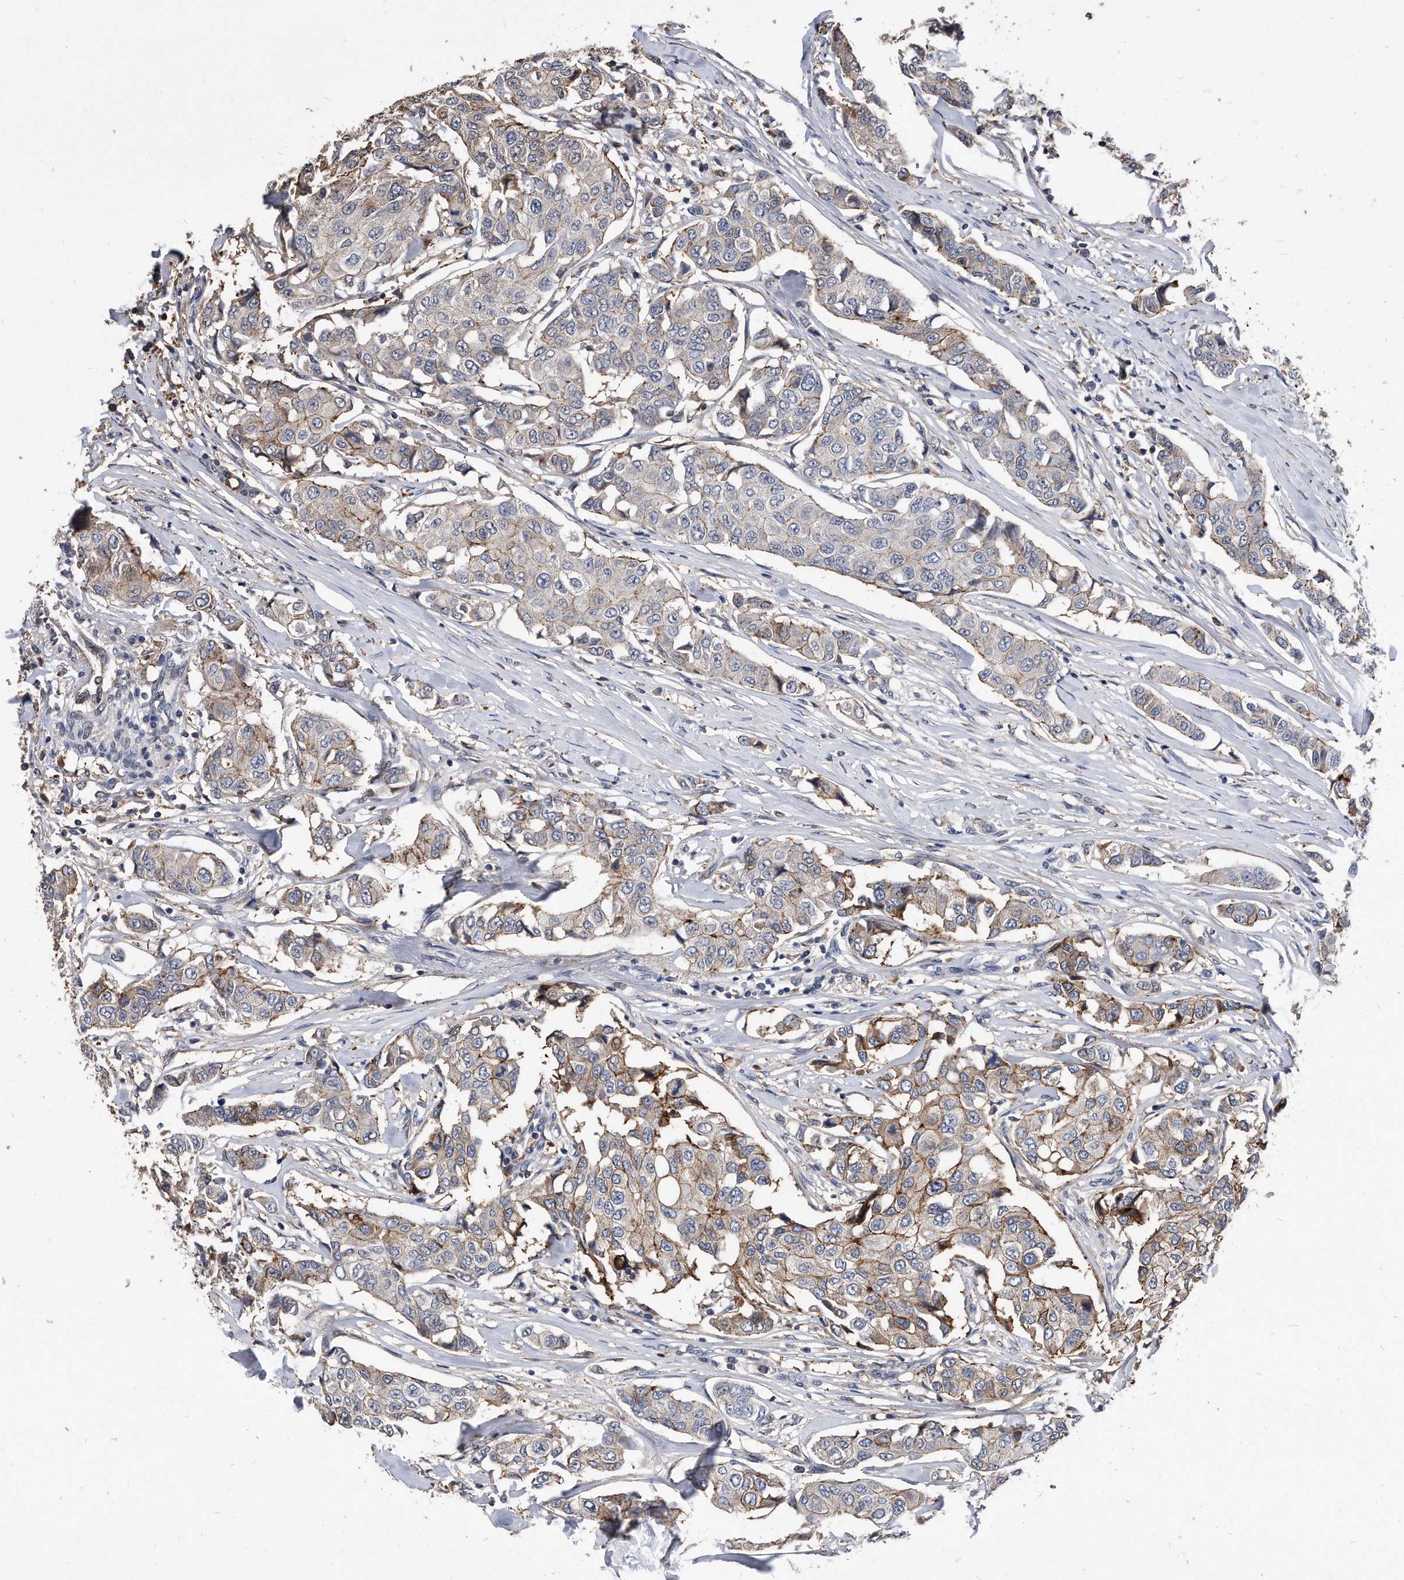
{"staining": {"intensity": "moderate", "quantity": "25%-75%", "location": "cytoplasmic/membranous"}, "tissue": "breast cancer", "cell_type": "Tumor cells", "image_type": "cancer", "snomed": [{"axis": "morphology", "description": "Duct carcinoma"}, {"axis": "topography", "description": "Breast"}], "caption": "Tumor cells display medium levels of moderate cytoplasmic/membranous positivity in approximately 25%-75% of cells in human infiltrating ductal carcinoma (breast). The staining was performed using DAB (3,3'-diaminobenzidine), with brown indicating positive protein expression. Nuclei are stained blue with hematoxylin.", "gene": "IL20RA", "patient": {"sex": "female", "age": 80}}